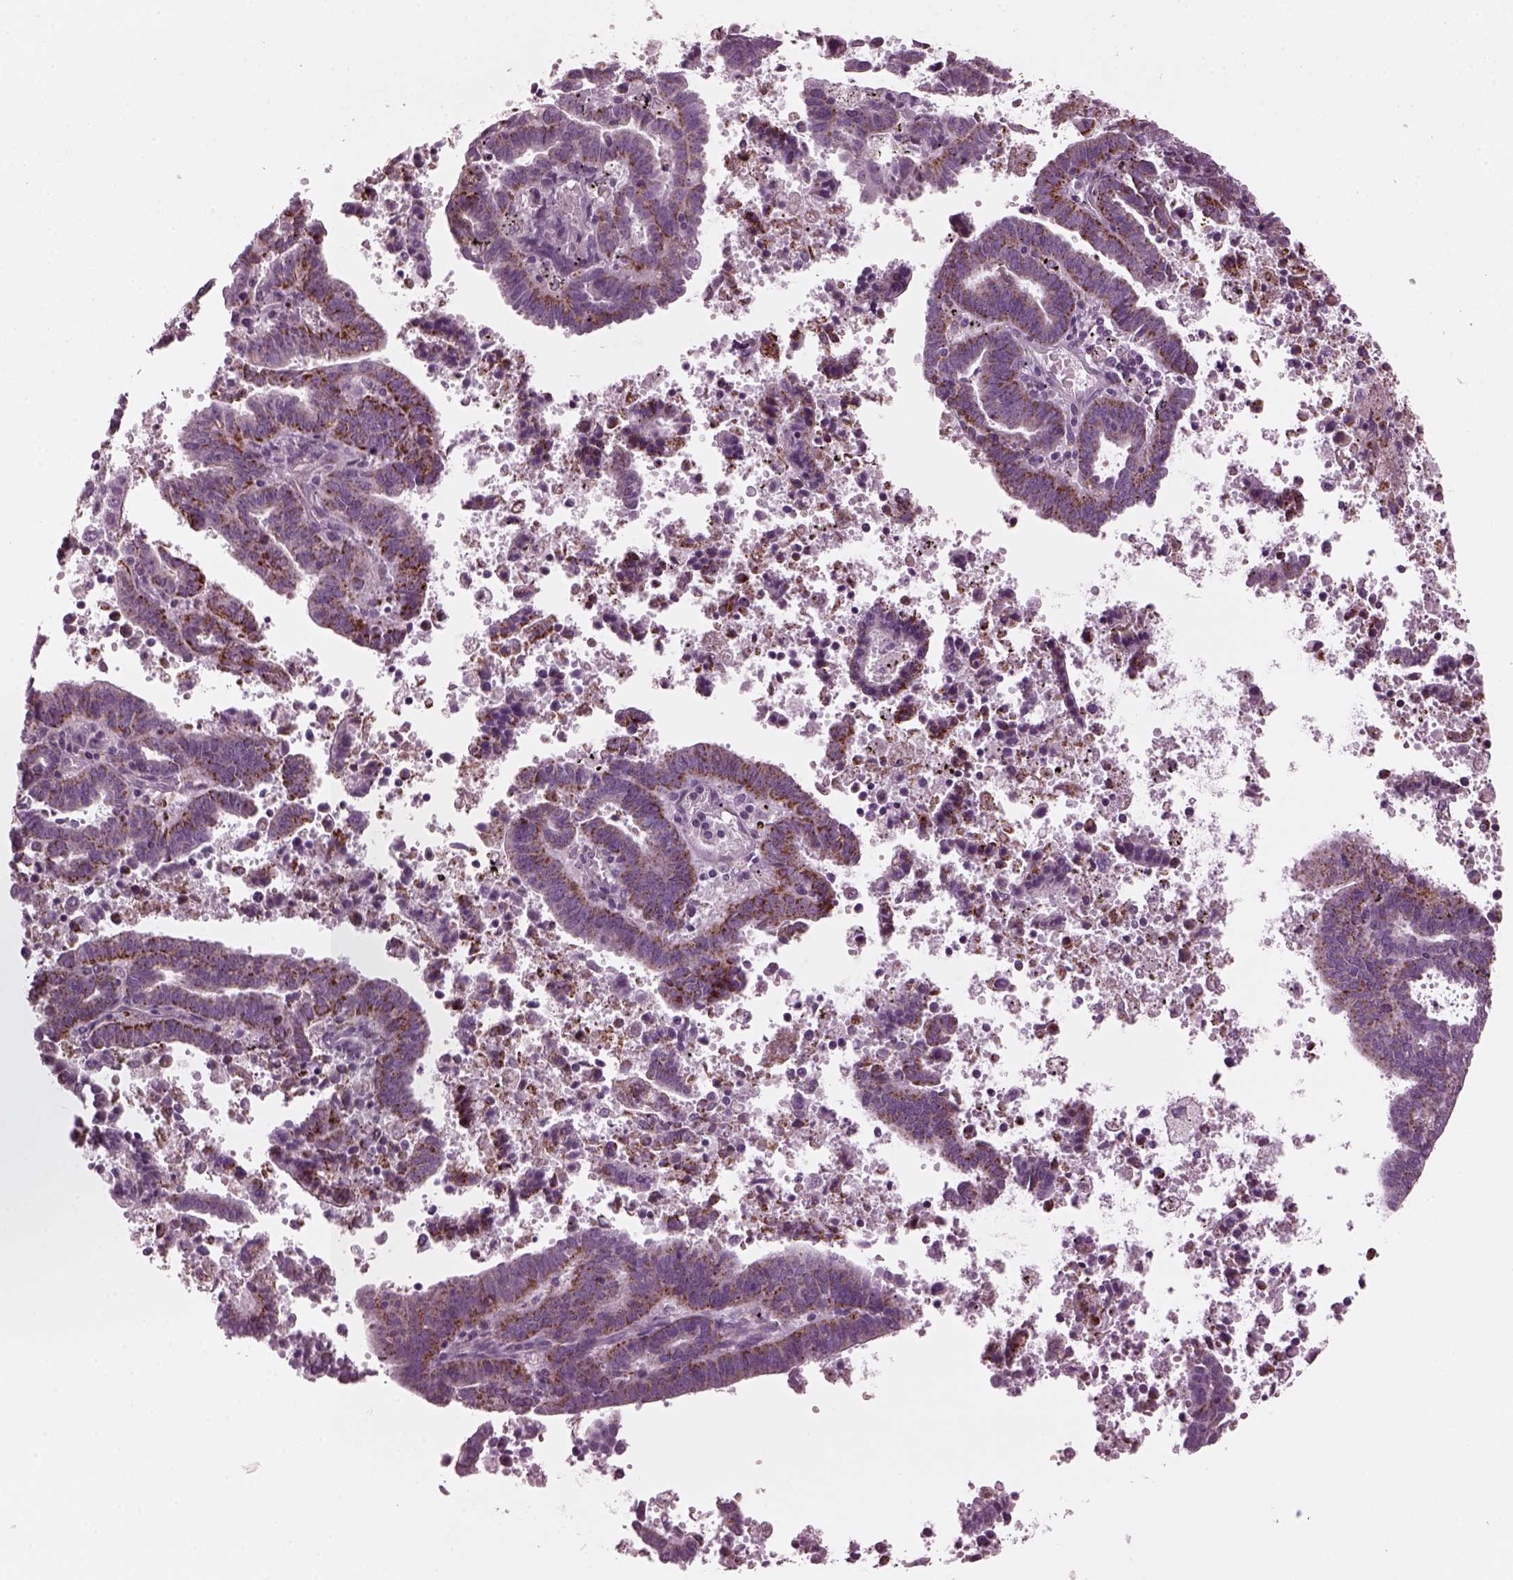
{"staining": {"intensity": "strong", "quantity": ">75%", "location": "cytoplasmic/membranous"}, "tissue": "endometrial cancer", "cell_type": "Tumor cells", "image_type": "cancer", "snomed": [{"axis": "morphology", "description": "Adenocarcinoma, NOS"}, {"axis": "topography", "description": "Uterus"}], "caption": "Strong cytoplasmic/membranous positivity is seen in about >75% of tumor cells in endometrial cancer (adenocarcinoma). Nuclei are stained in blue.", "gene": "RIMS2", "patient": {"sex": "female", "age": 83}}